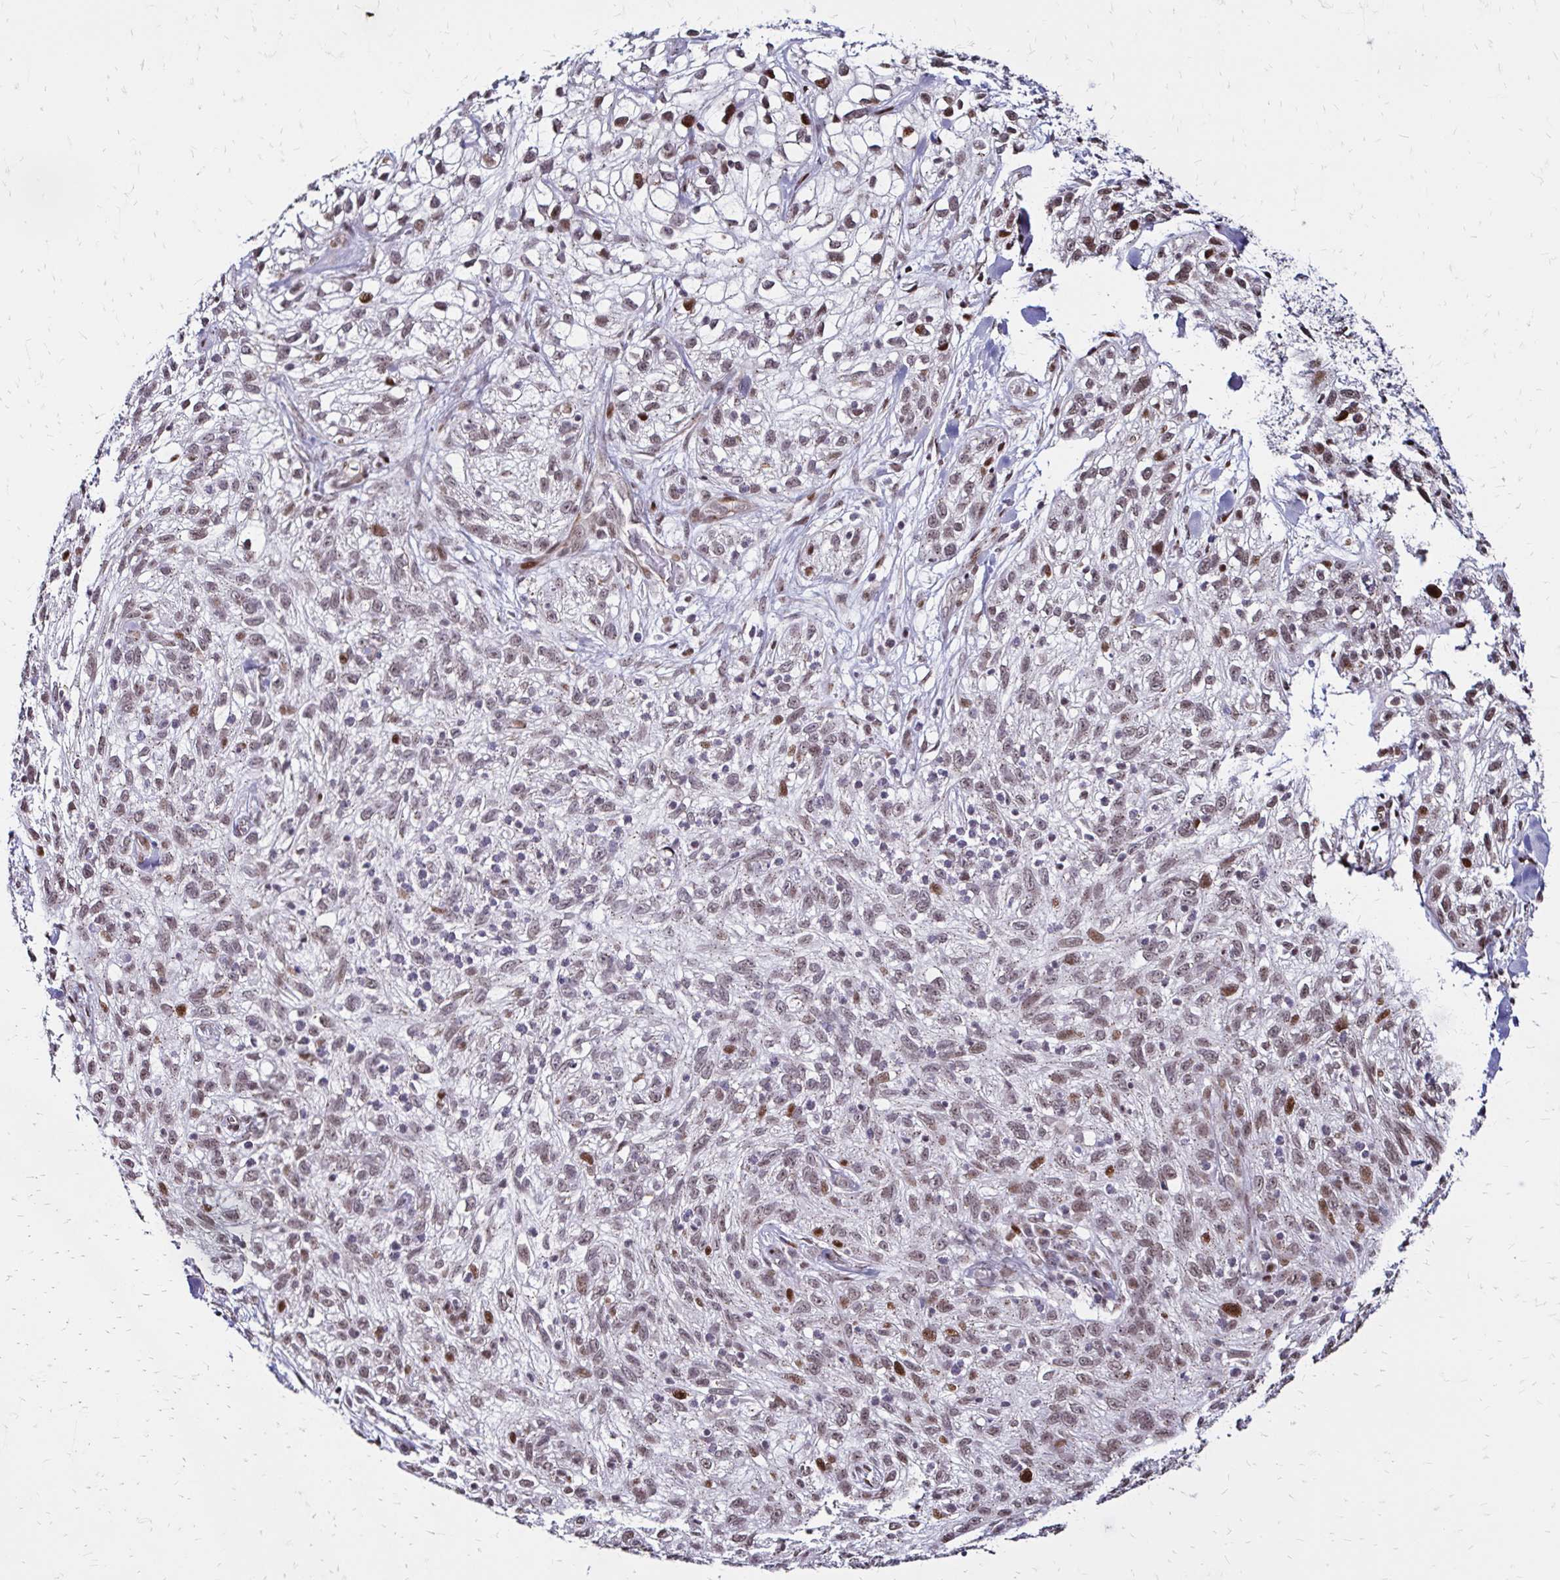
{"staining": {"intensity": "moderate", "quantity": "25%-75%", "location": "nuclear"}, "tissue": "skin cancer", "cell_type": "Tumor cells", "image_type": "cancer", "snomed": [{"axis": "morphology", "description": "Squamous cell carcinoma, NOS"}, {"axis": "topography", "description": "Skin"}], "caption": "A micrograph of skin cancer (squamous cell carcinoma) stained for a protein shows moderate nuclear brown staining in tumor cells. The protein of interest is stained brown, and the nuclei are stained in blue (DAB (3,3'-diaminobenzidine) IHC with brightfield microscopy, high magnification).", "gene": "TOB1", "patient": {"sex": "male", "age": 82}}